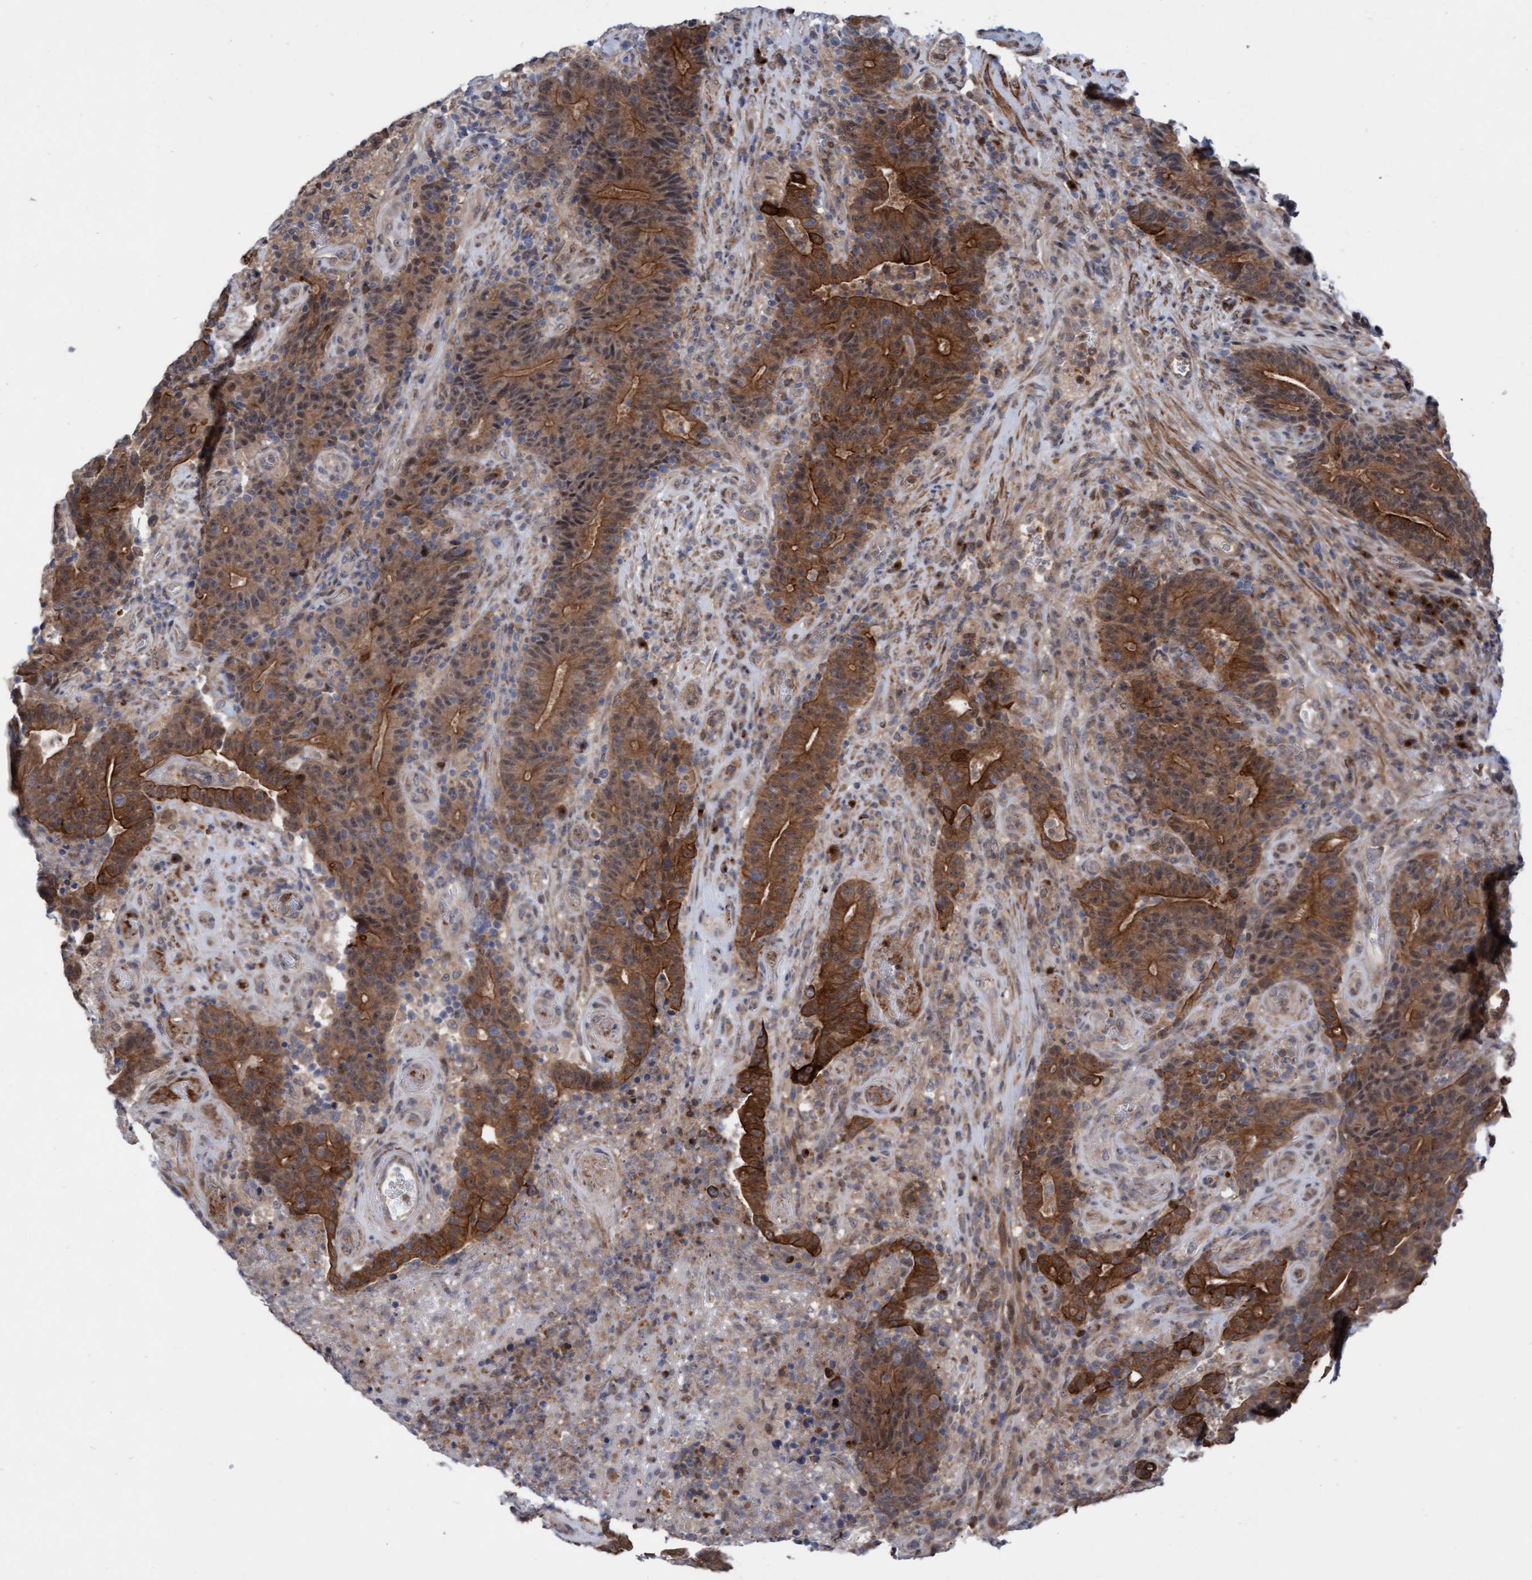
{"staining": {"intensity": "moderate", "quantity": ">75%", "location": "cytoplasmic/membranous"}, "tissue": "colorectal cancer", "cell_type": "Tumor cells", "image_type": "cancer", "snomed": [{"axis": "morphology", "description": "Normal tissue, NOS"}, {"axis": "morphology", "description": "Adenocarcinoma, NOS"}, {"axis": "topography", "description": "Colon"}], "caption": "Human colorectal cancer stained with a brown dye displays moderate cytoplasmic/membranous positive expression in approximately >75% of tumor cells.", "gene": "RAP1GAP2", "patient": {"sex": "female", "age": 75}}